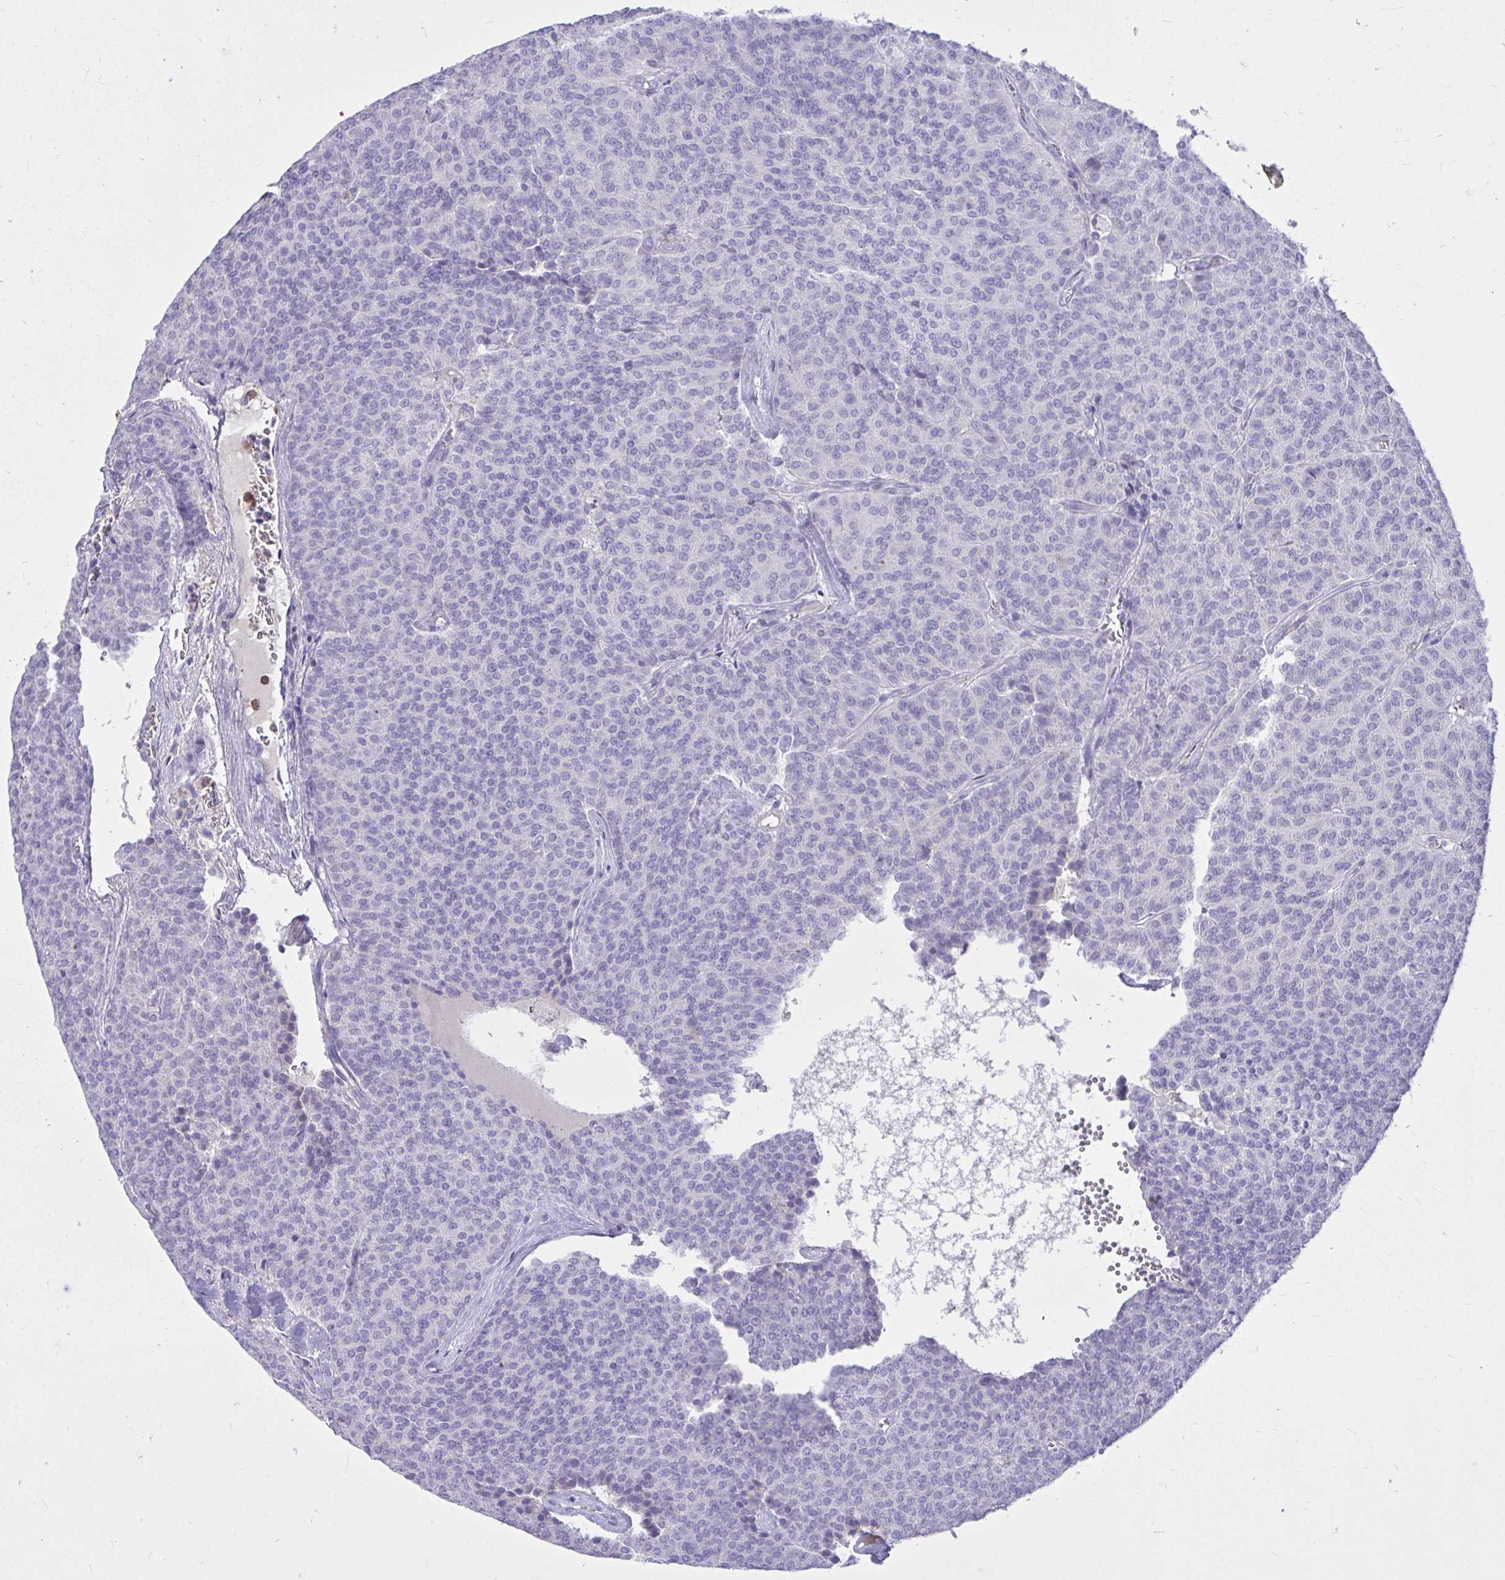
{"staining": {"intensity": "negative", "quantity": "none", "location": "none"}, "tissue": "carcinoid", "cell_type": "Tumor cells", "image_type": "cancer", "snomed": [{"axis": "morphology", "description": "Carcinoid, malignant, NOS"}, {"axis": "topography", "description": "Lung"}], "caption": "Carcinoid stained for a protein using immunohistochemistry shows no positivity tumor cells.", "gene": "TLR7", "patient": {"sex": "male", "age": 61}}